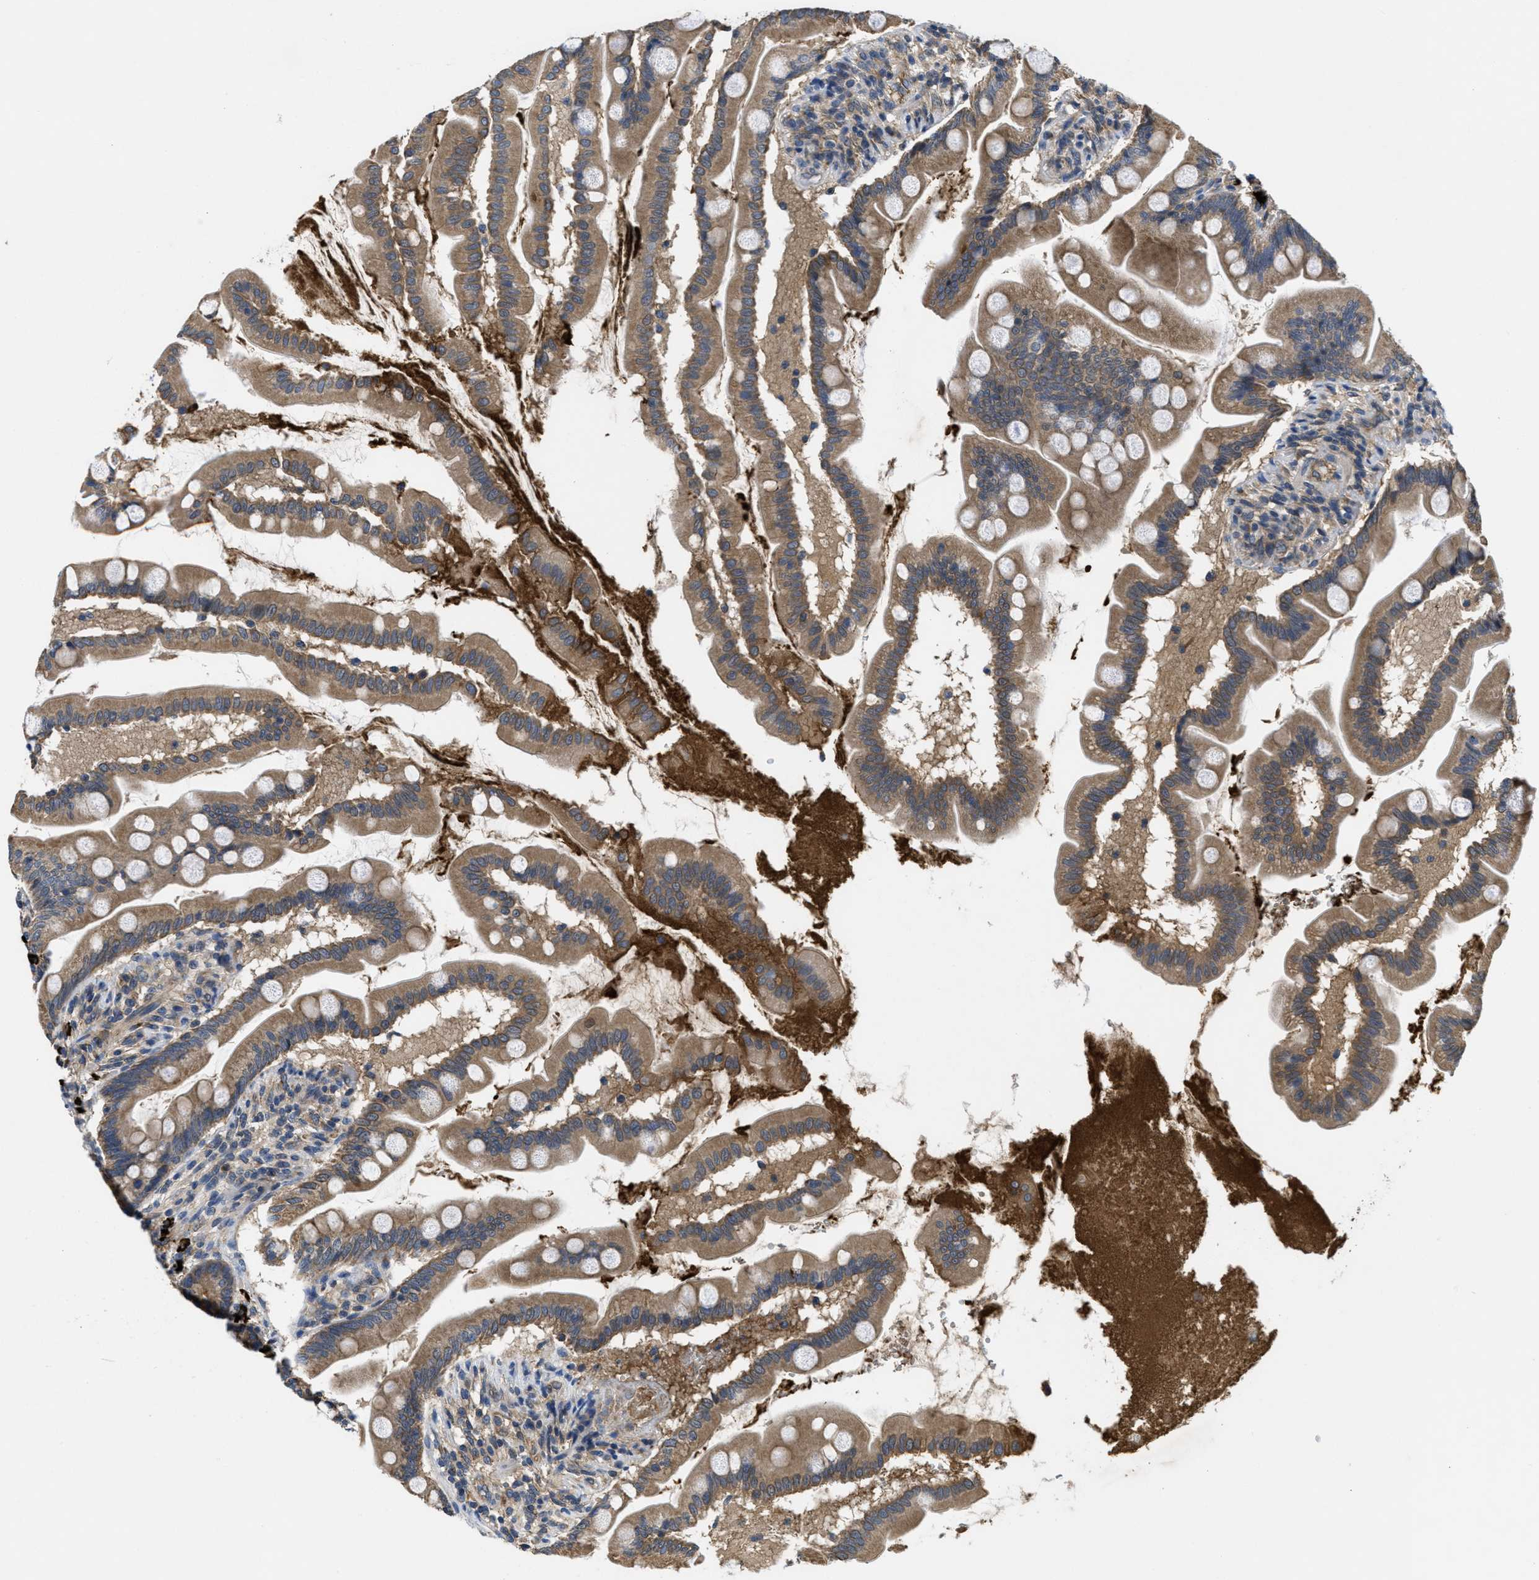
{"staining": {"intensity": "moderate", "quantity": ">75%", "location": "cytoplasmic/membranous"}, "tissue": "small intestine", "cell_type": "Glandular cells", "image_type": "normal", "snomed": [{"axis": "morphology", "description": "Normal tissue, NOS"}, {"axis": "topography", "description": "Small intestine"}], "caption": "An image of human small intestine stained for a protein displays moderate cytoplasmic/membranous brown staining in glandular cells.", "gene": "GALK1", "patient": {"sex": "female", "age": 56}}